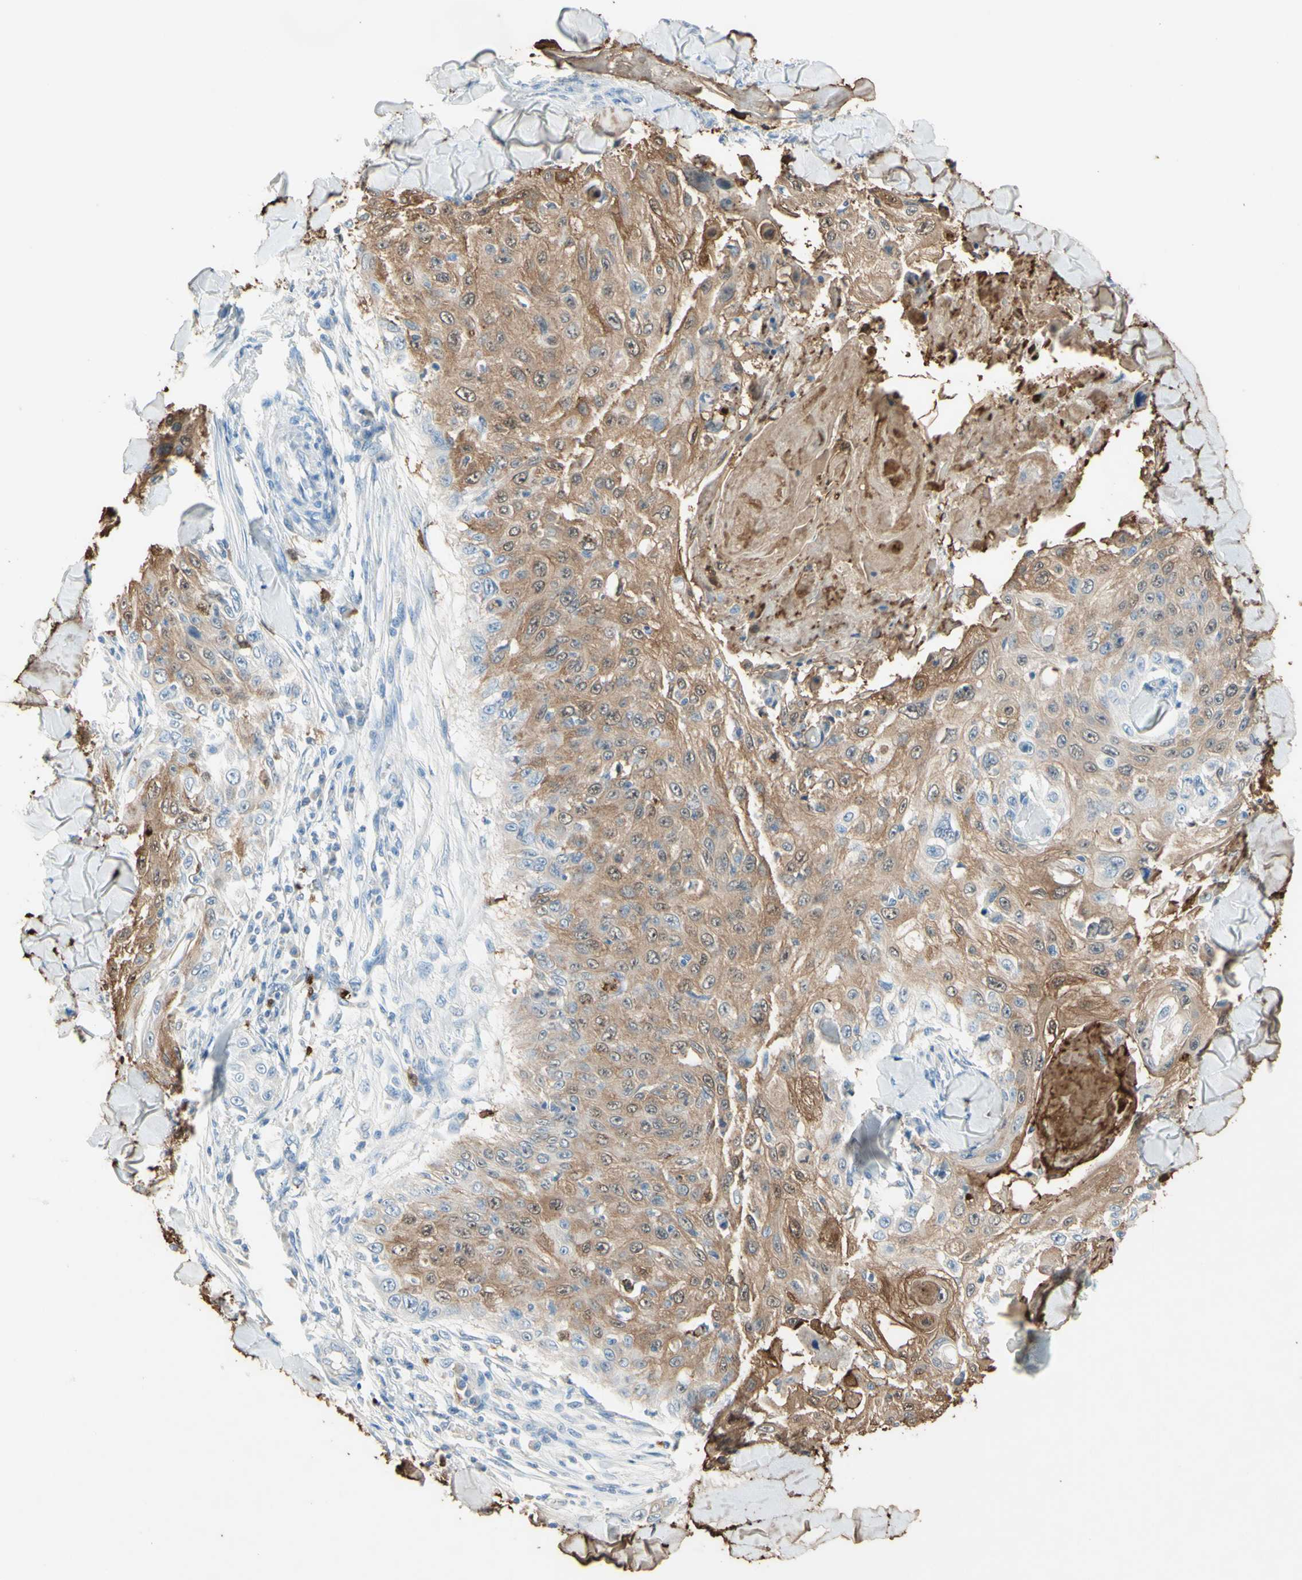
{"staining": {"intensity": "moderate", "quantity": "25%-75%", "location": "cytoplasmic/membranous"}, "tissue": "skin cancer", "cell_type": "Tumor cells", "image_type": "cancer", "snomed": [{"axis": "morphology", "description": "Squamous cell carcinoma, NOS"}, {"axis": "topography", "description": "Skin"}], "caption": "Skin cancer stained for a protein displays moderate cytoplasmic/membranous positivity in tumor cells.", "gene": "NFKBIZ", "patient": {"sex": "male", "age": 86}}